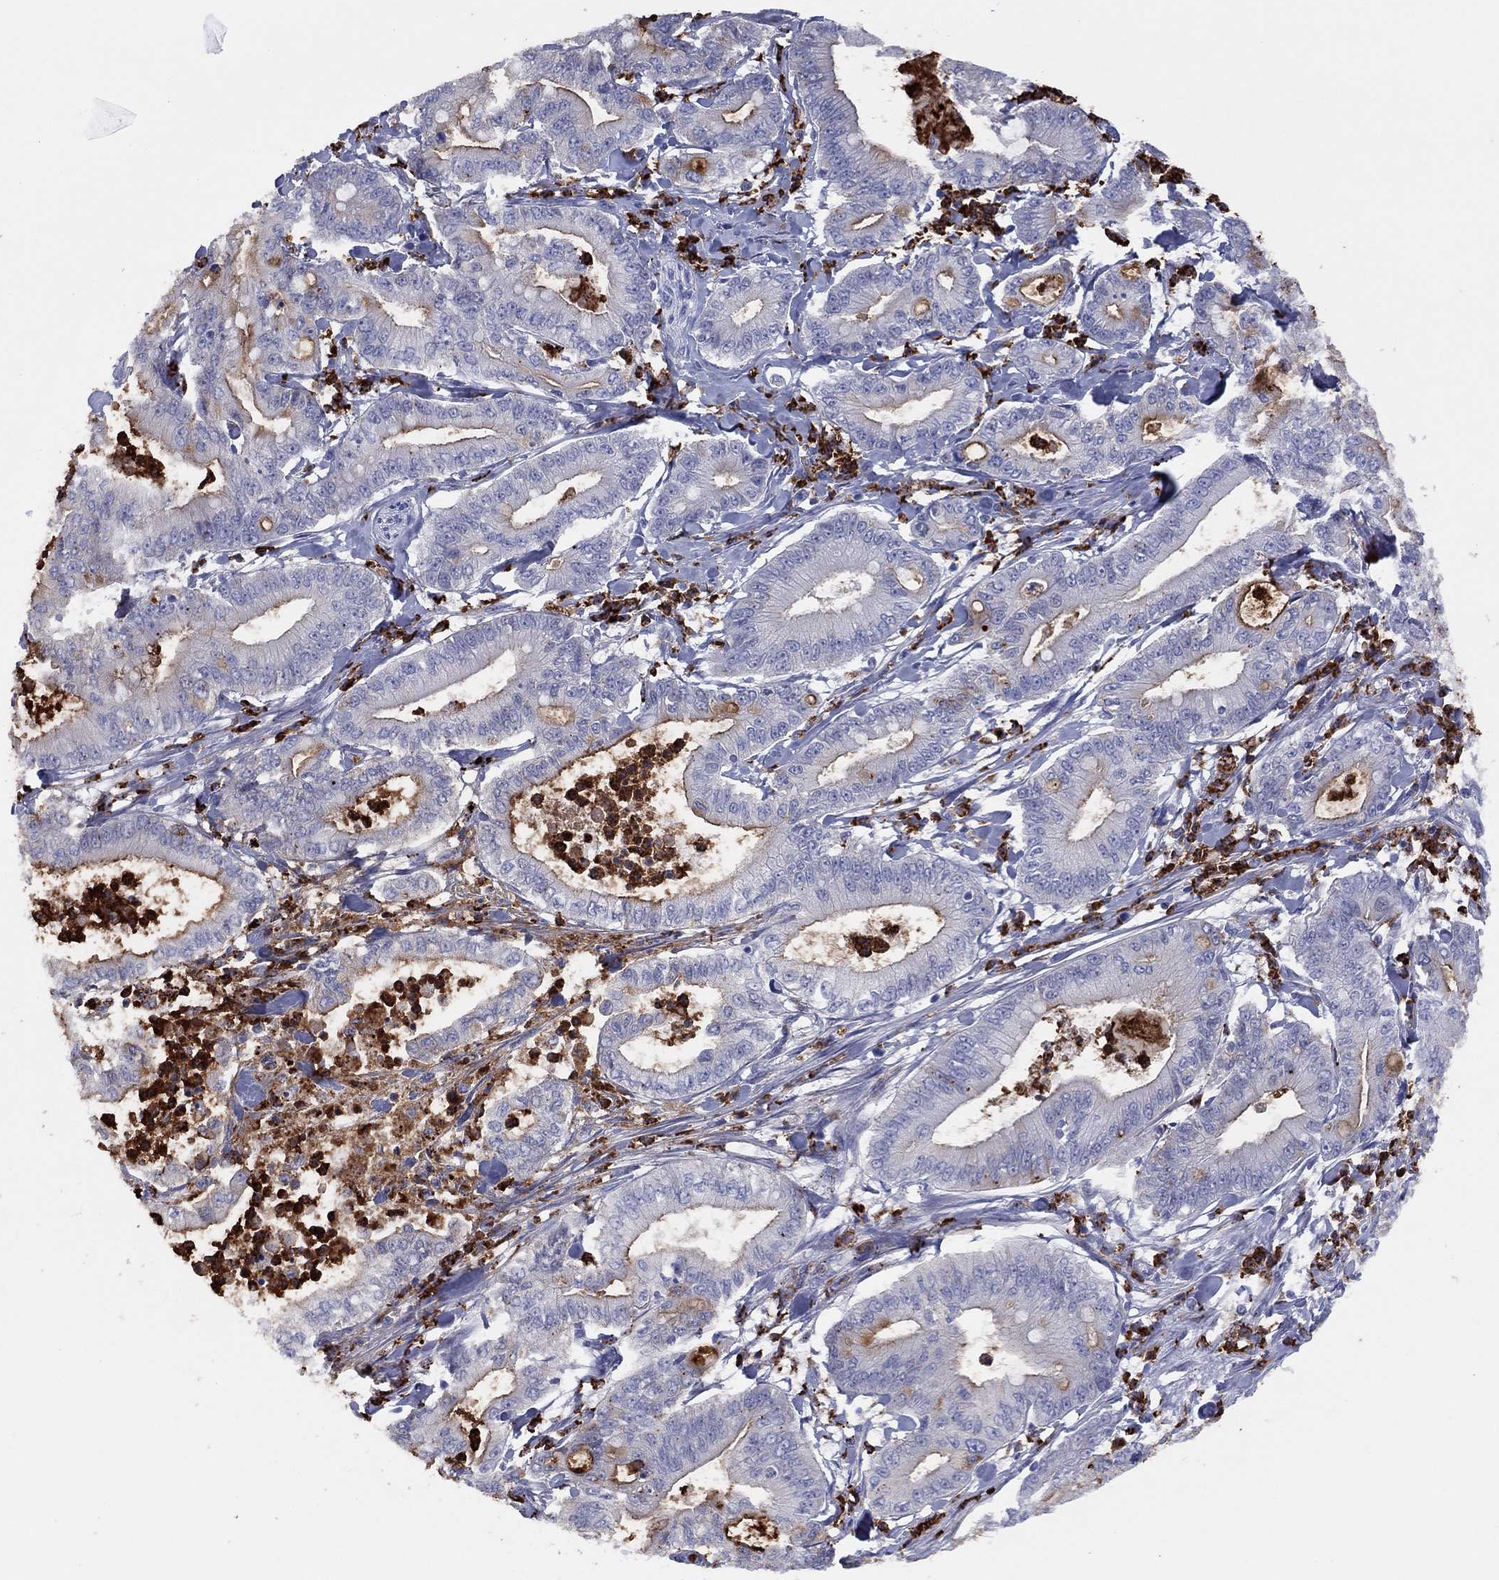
{"staining": {"intensity": "negative", "quantity": "none", "location": "none"}, "tissue": "pancreatic cancer", "cell_type": "Tumor cells", "image_type": "cancer", "snomed": [{"axis": "morphology", "description": "Adenocarcinoma, NOS"}, {"axis": "topography", "description": "Pancreas"}], "caption": "Pancreatic adenocarcinoma was stained to show a protein in brown. There is no significant staining in tumor cells. Nuclei are stained in blue.", "gene": "PLAC8", "patient": {"sex": "male", "age": 71}}